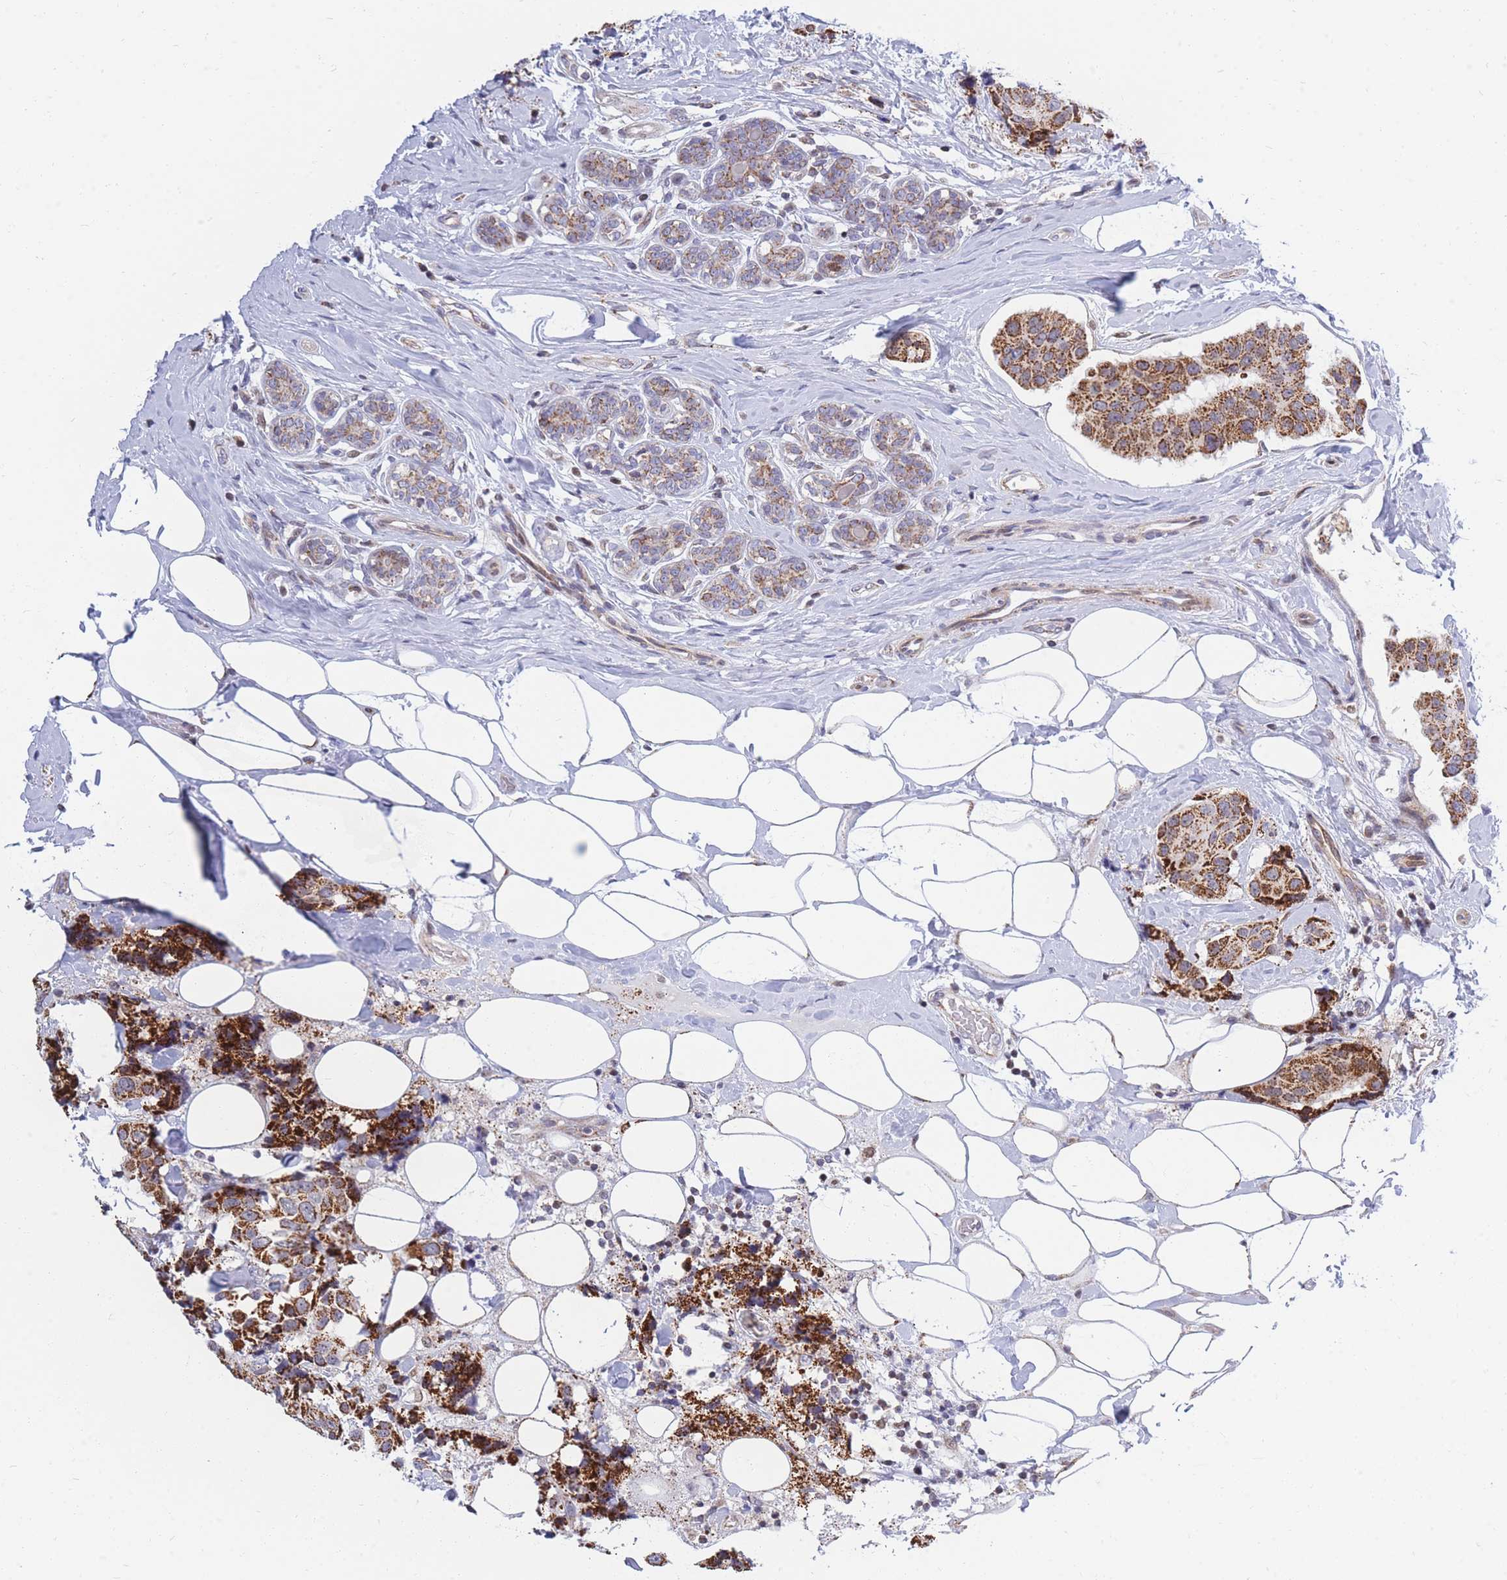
{"staining": {"intensity": "strong", "quantity": ">75%", "location": "cytoplasmic/membranous"}, "tissue": "breast cancer", "cell_type": "Tumor cells", "image_type": "cancer", "snomed": [{"axis": "morphology", "description": "Normal tissue, NOS"}, {"axis": "morphology", "description": "Duct carcinoma"}, {"axis": "topography", "description": "Breast"}], "caption": "Brown immunohistochemical staining in intraductal carcinoma (breast) displays strong cytoplasmic/membranous staining in approximately >75% of tumor cells.", "gene": "MOB4", "patient": {"sex": "female", "age": 39}}